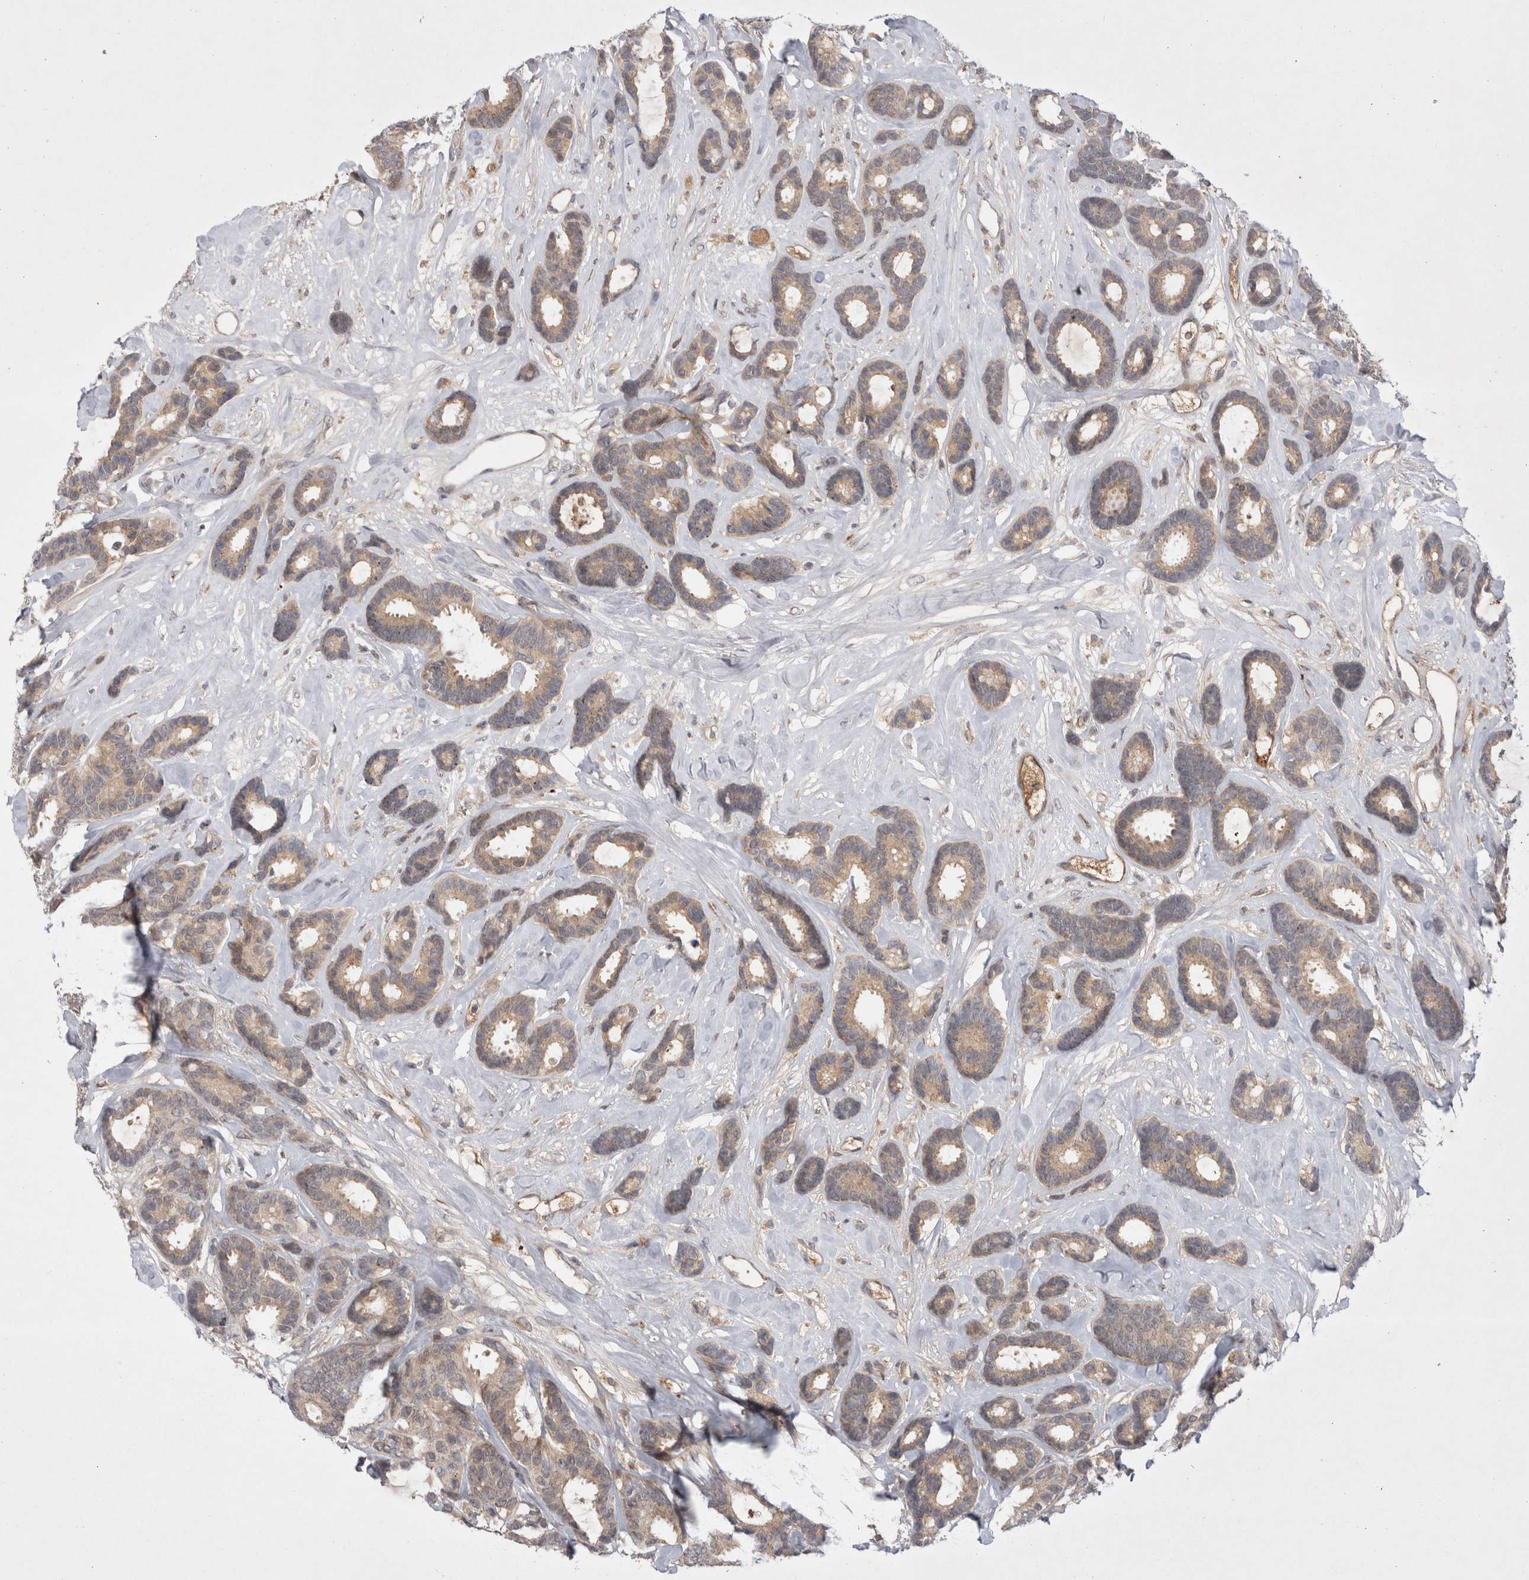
{"staining": {"intensity": "weak", "quantity": ">75%", "location": "cytoplasmic/membranous"}, "tissue": "breast cancer", "cell_type": "Tumor cells", "image_type": "cancer", "snomed": [{"axis": "morphology", "description": "Duct carcinoma"}, {"axis": "topography", "description": "Breast"}], "caption": "Immunohistochemical staining of breast cancer (infiltrating ductal carcinoma) exhibits weak cytoplasmic/membranous protein expression in approximately >75% of tumor cells.", "gene": "PLEKHM1", "patient": {"sex": "female", "age": 87}}